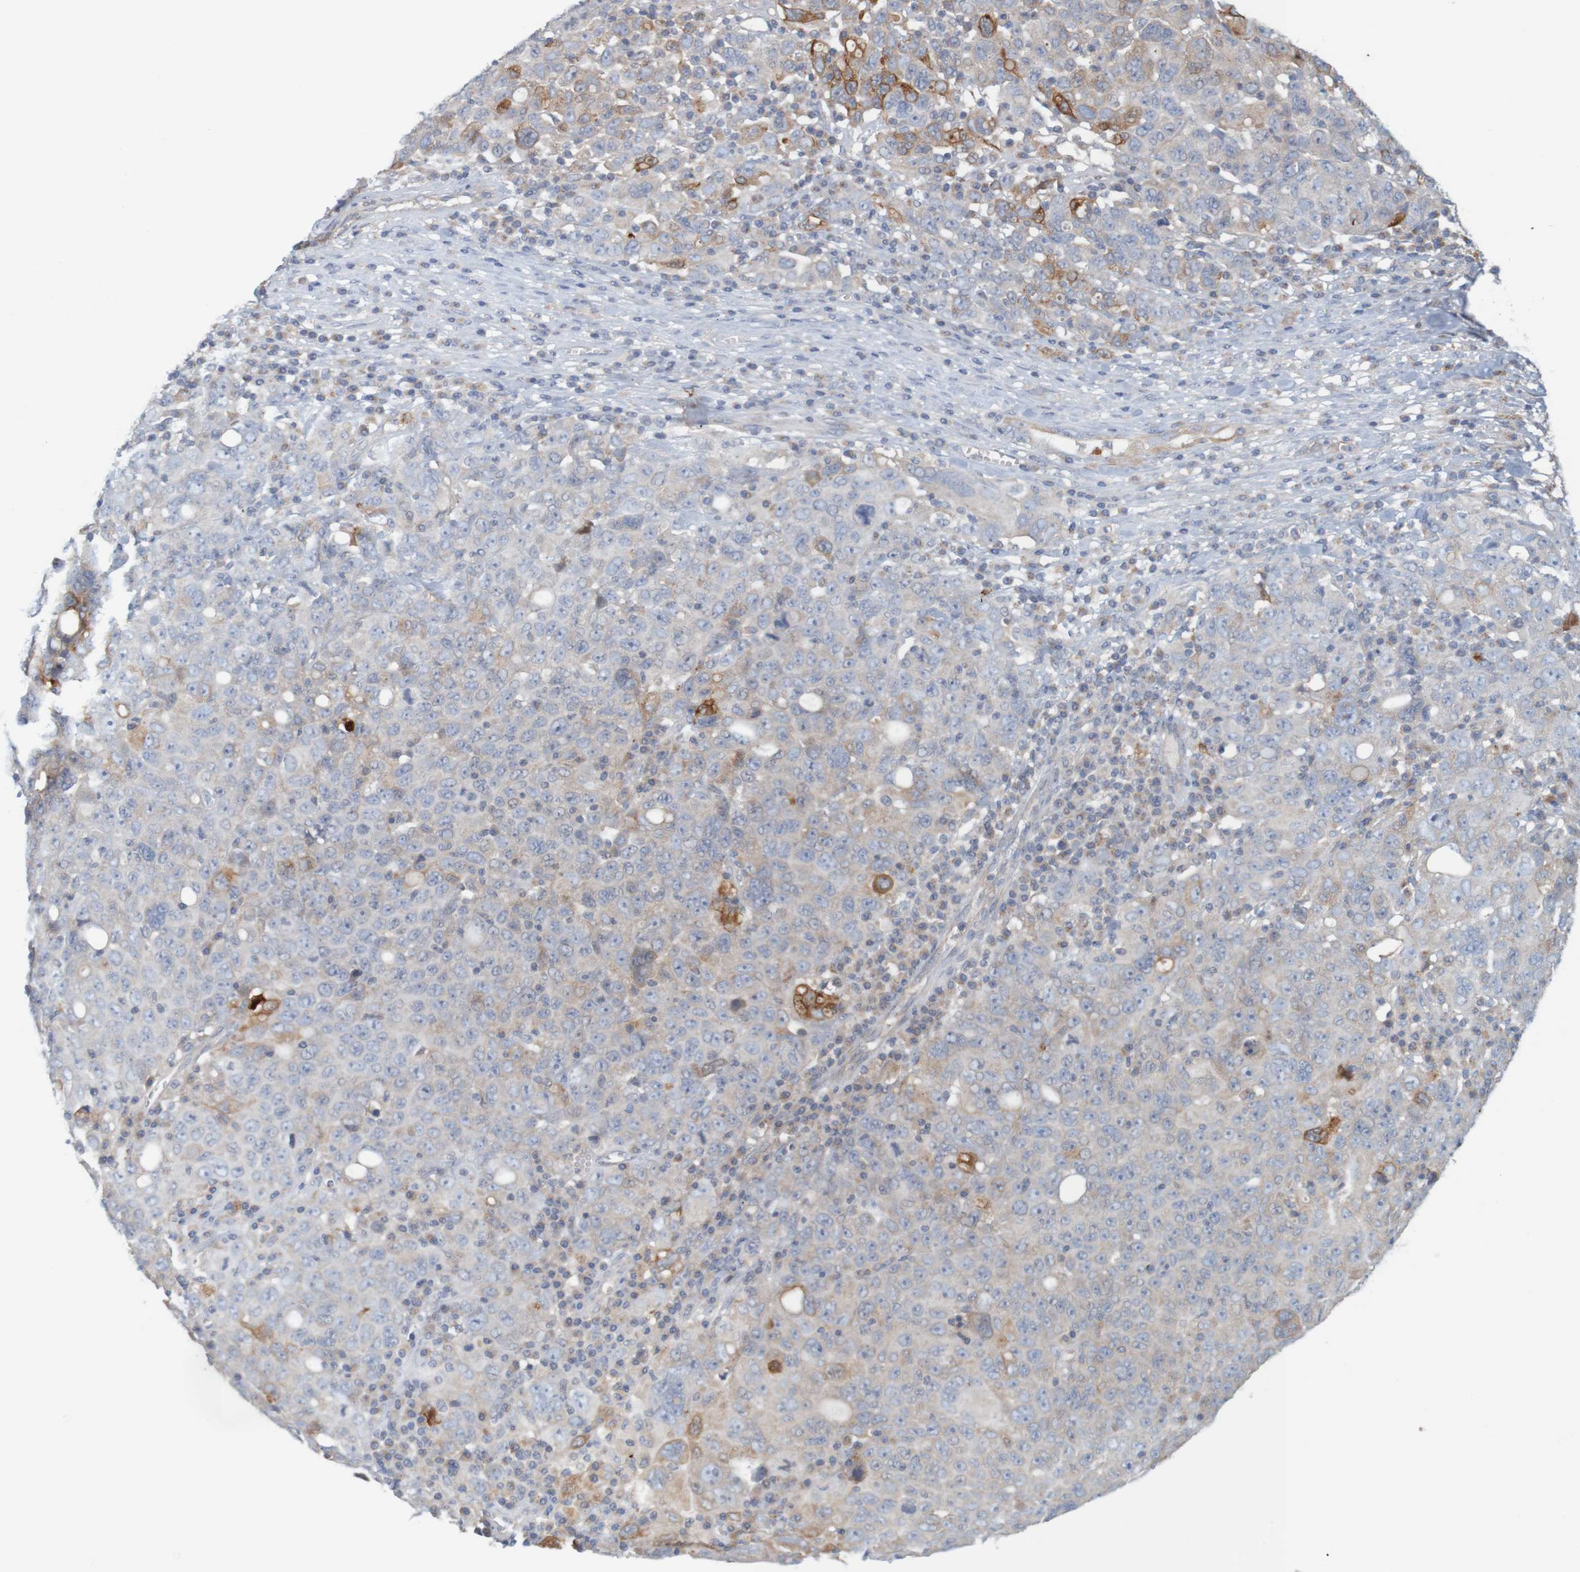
{"staining": {"intensity": "moderate", "quantity": "<25%", "location": "cytoplasmic/membranous"}, "tissue": "ovarian cancer", "cell_type": "Tumor cells", "image_type": "cancer", "snomed": [{"axis": "morphology", "description": "Carcinoma, endometroid"}, {"axis": "topography", "description": "Ovary"}], "caption": "Ovarian endometroid carcinoma stained with a brown dye demonstrates moderate cytoplasmic/membranous positive expression in approximately <25% of tumor cells.", "gene": "KRT23", "patient": {"sex": "female", "age": 62}}